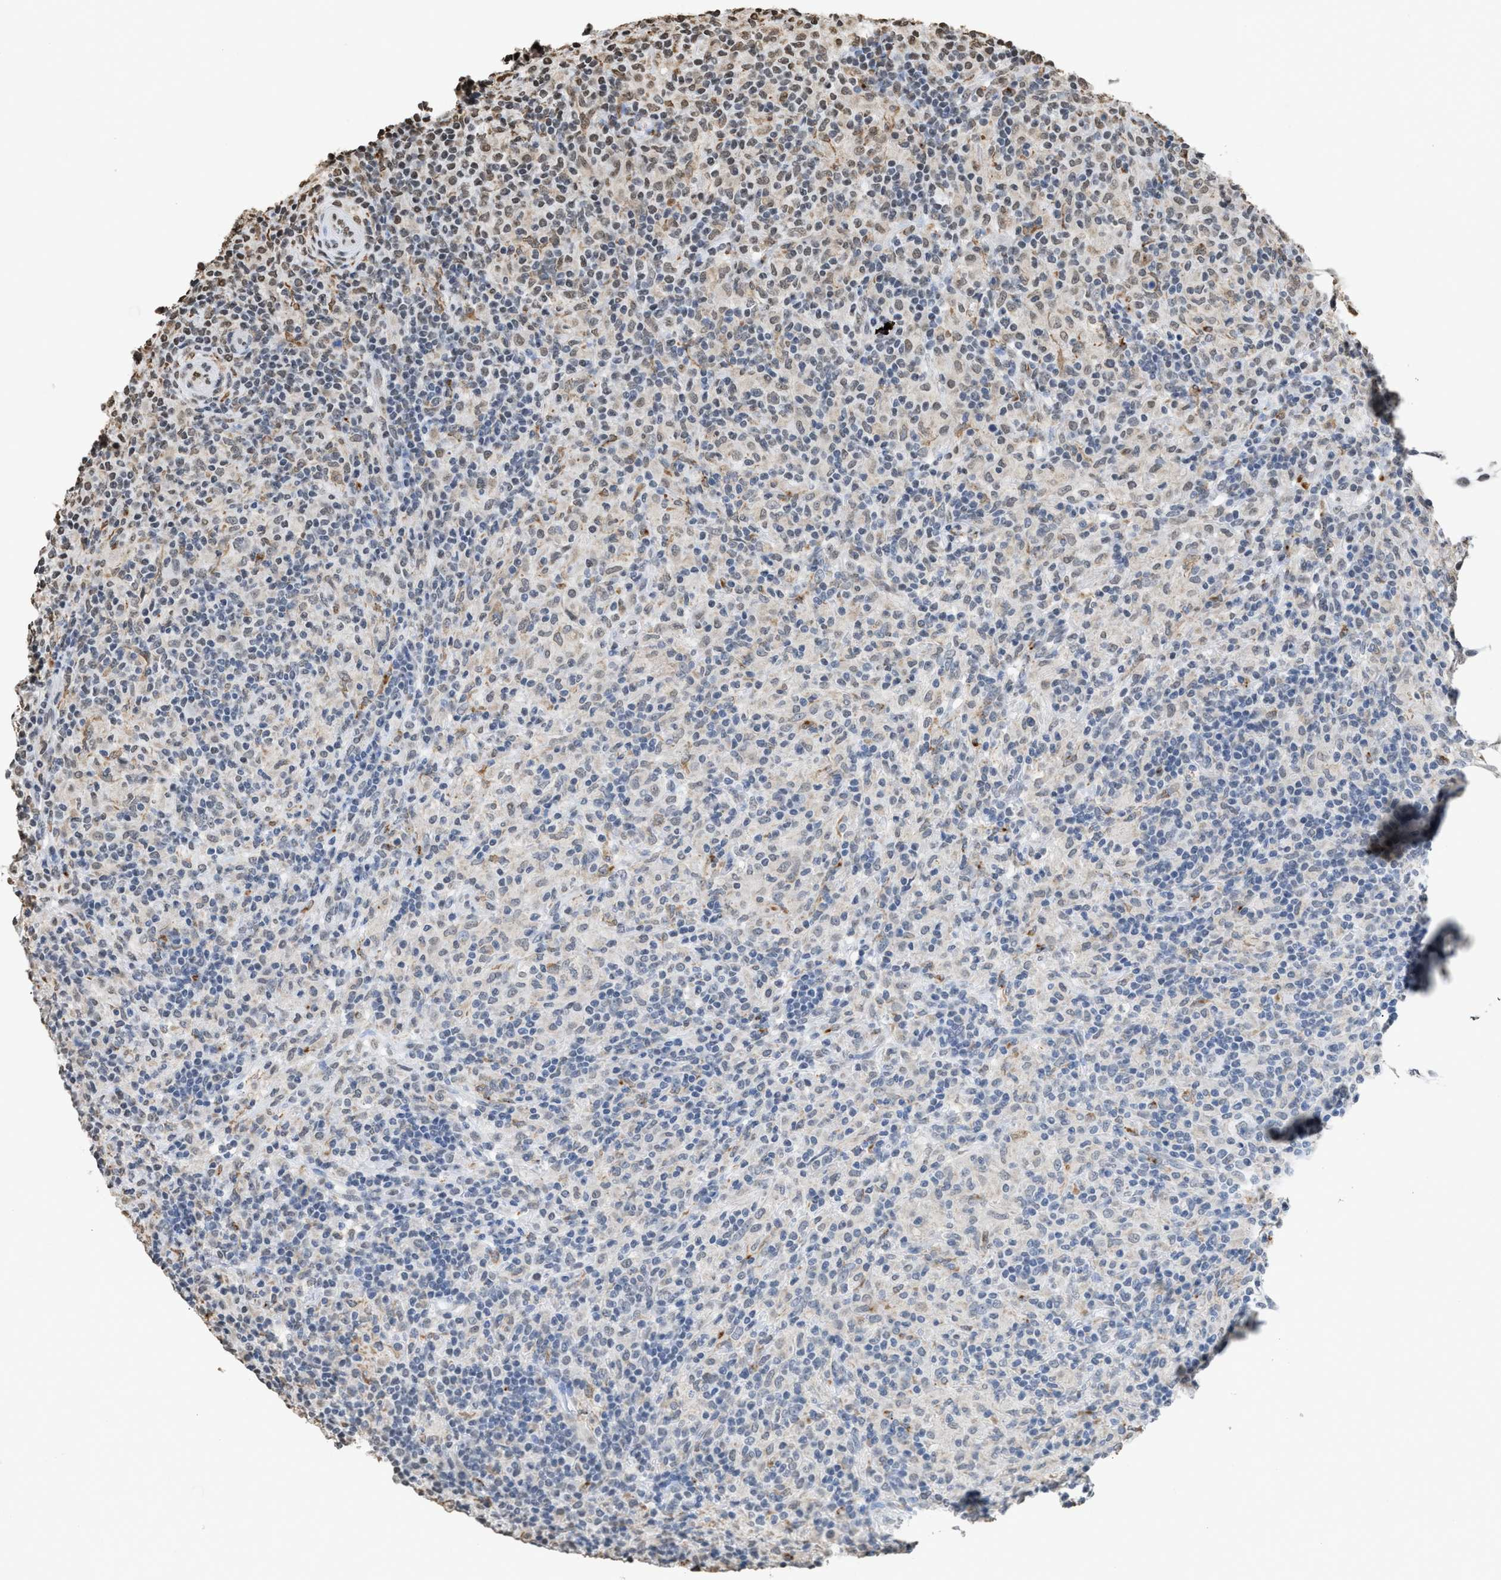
{"staining": {"intensity": "negative", "quantity": "none", "location": "none"}, "tissue": "lymphoma", "cell_type": "Tumor cells", "image_type": "cancer", "snomed": [{"axis": "morphology", "description": "Hodgkin's disease, NOS"}, {"axis": "topography", "description": "Lymph node"}], "caption": "The micrograph displays no significant expression in tumor cells of lymphoma.", "gene": "NUP88", "patient": {"sex": "male", "age": 70}}